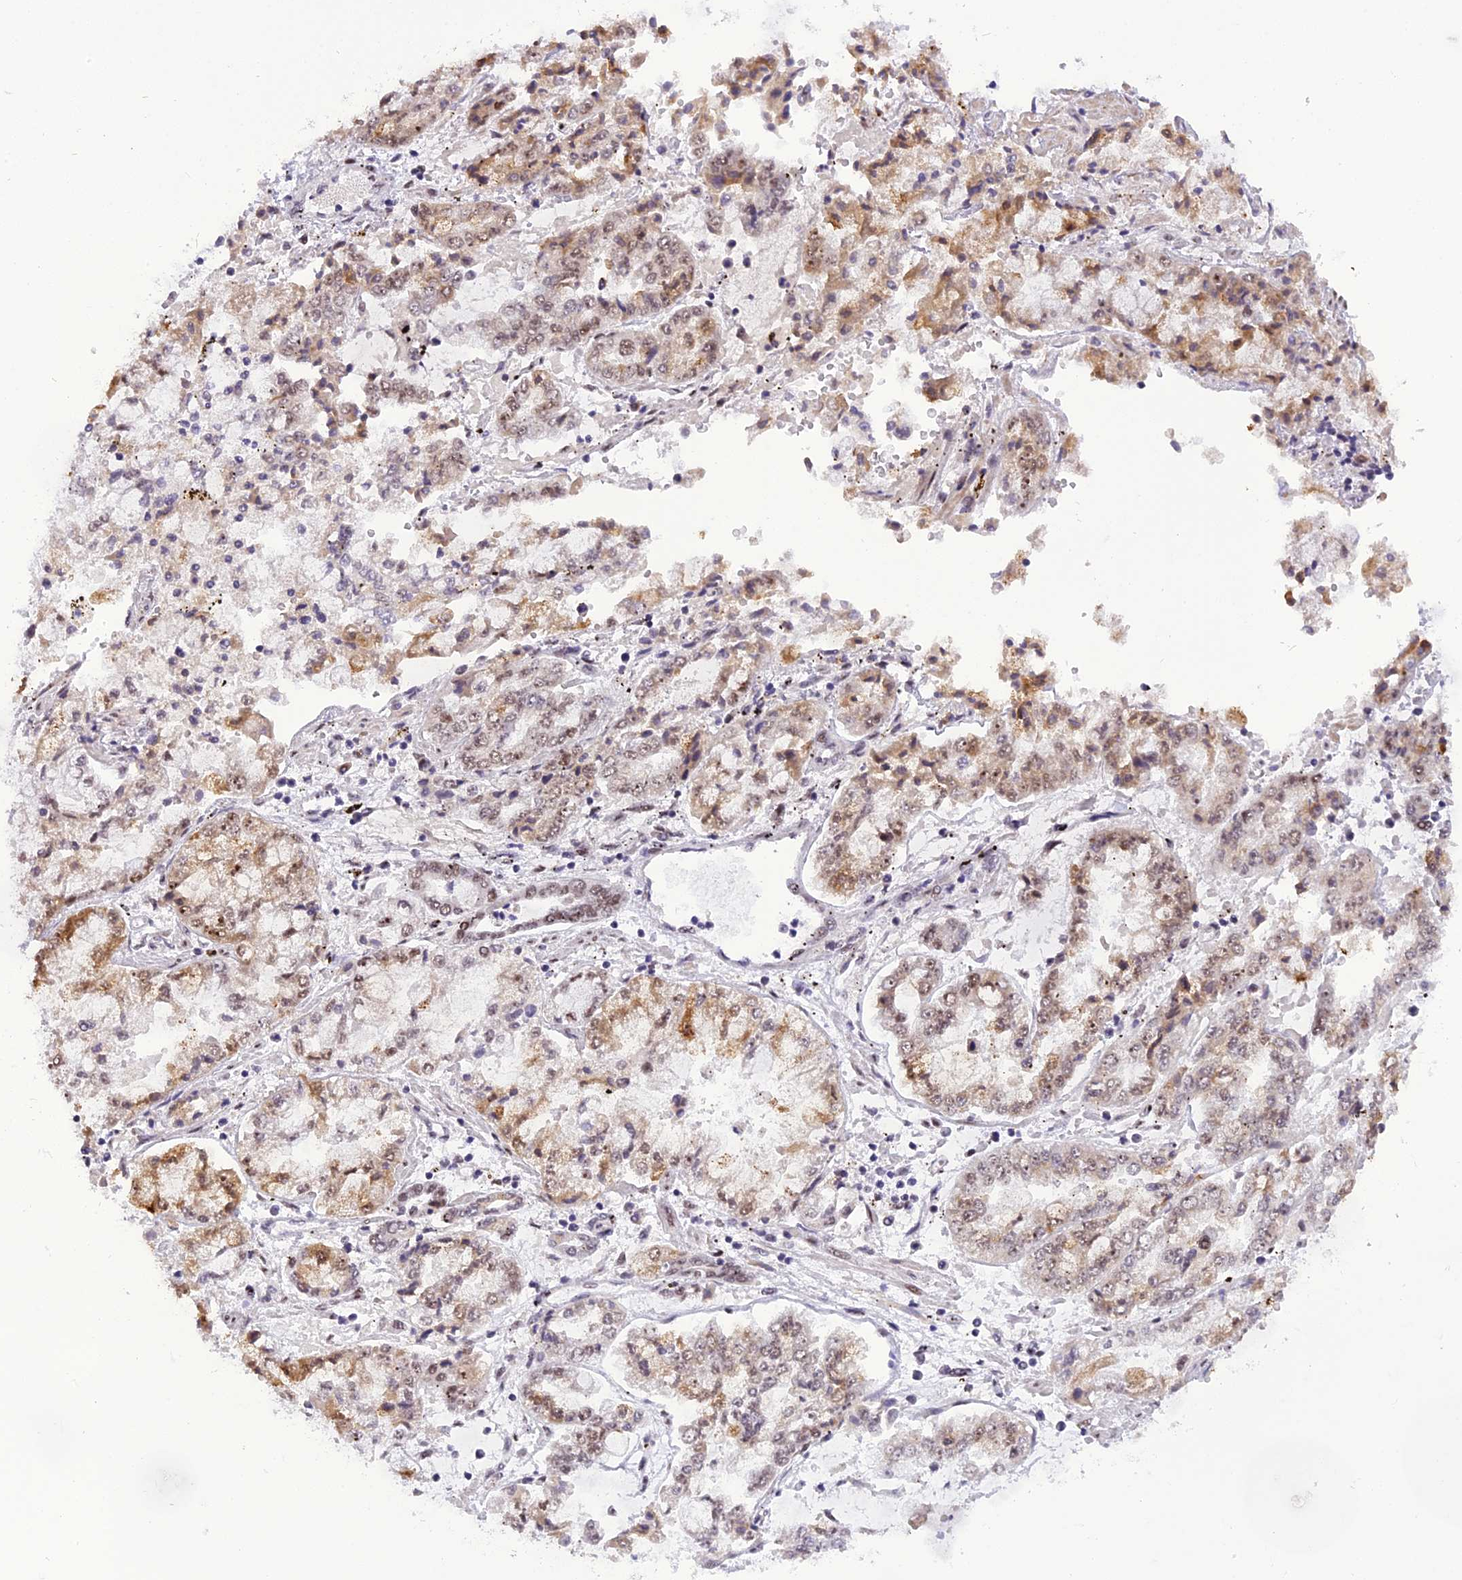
{"staining": {"intensity": "weak", "quantity": ">75%", "location": "cytoplasmic/membranous,nuclear"}, "tissue": "stomach cancer", "cell_type": "Tumor cells", "image_type": "cancer", "snomed": [{"axis": "morphology", "description": "Adenocarcinoma, NOS"}, {"axis": "topography", "description": "Stomach"}], "caption": "The histopathology image demonstrates immunohistochemical staining of stomach cancer. There is weak cytoplasmic/membranous and nuclear staining is appreciated in about >75% of tumor cells.", "gene": "IRF2BP1", "patient": {"sex": "male", "age": 76}}